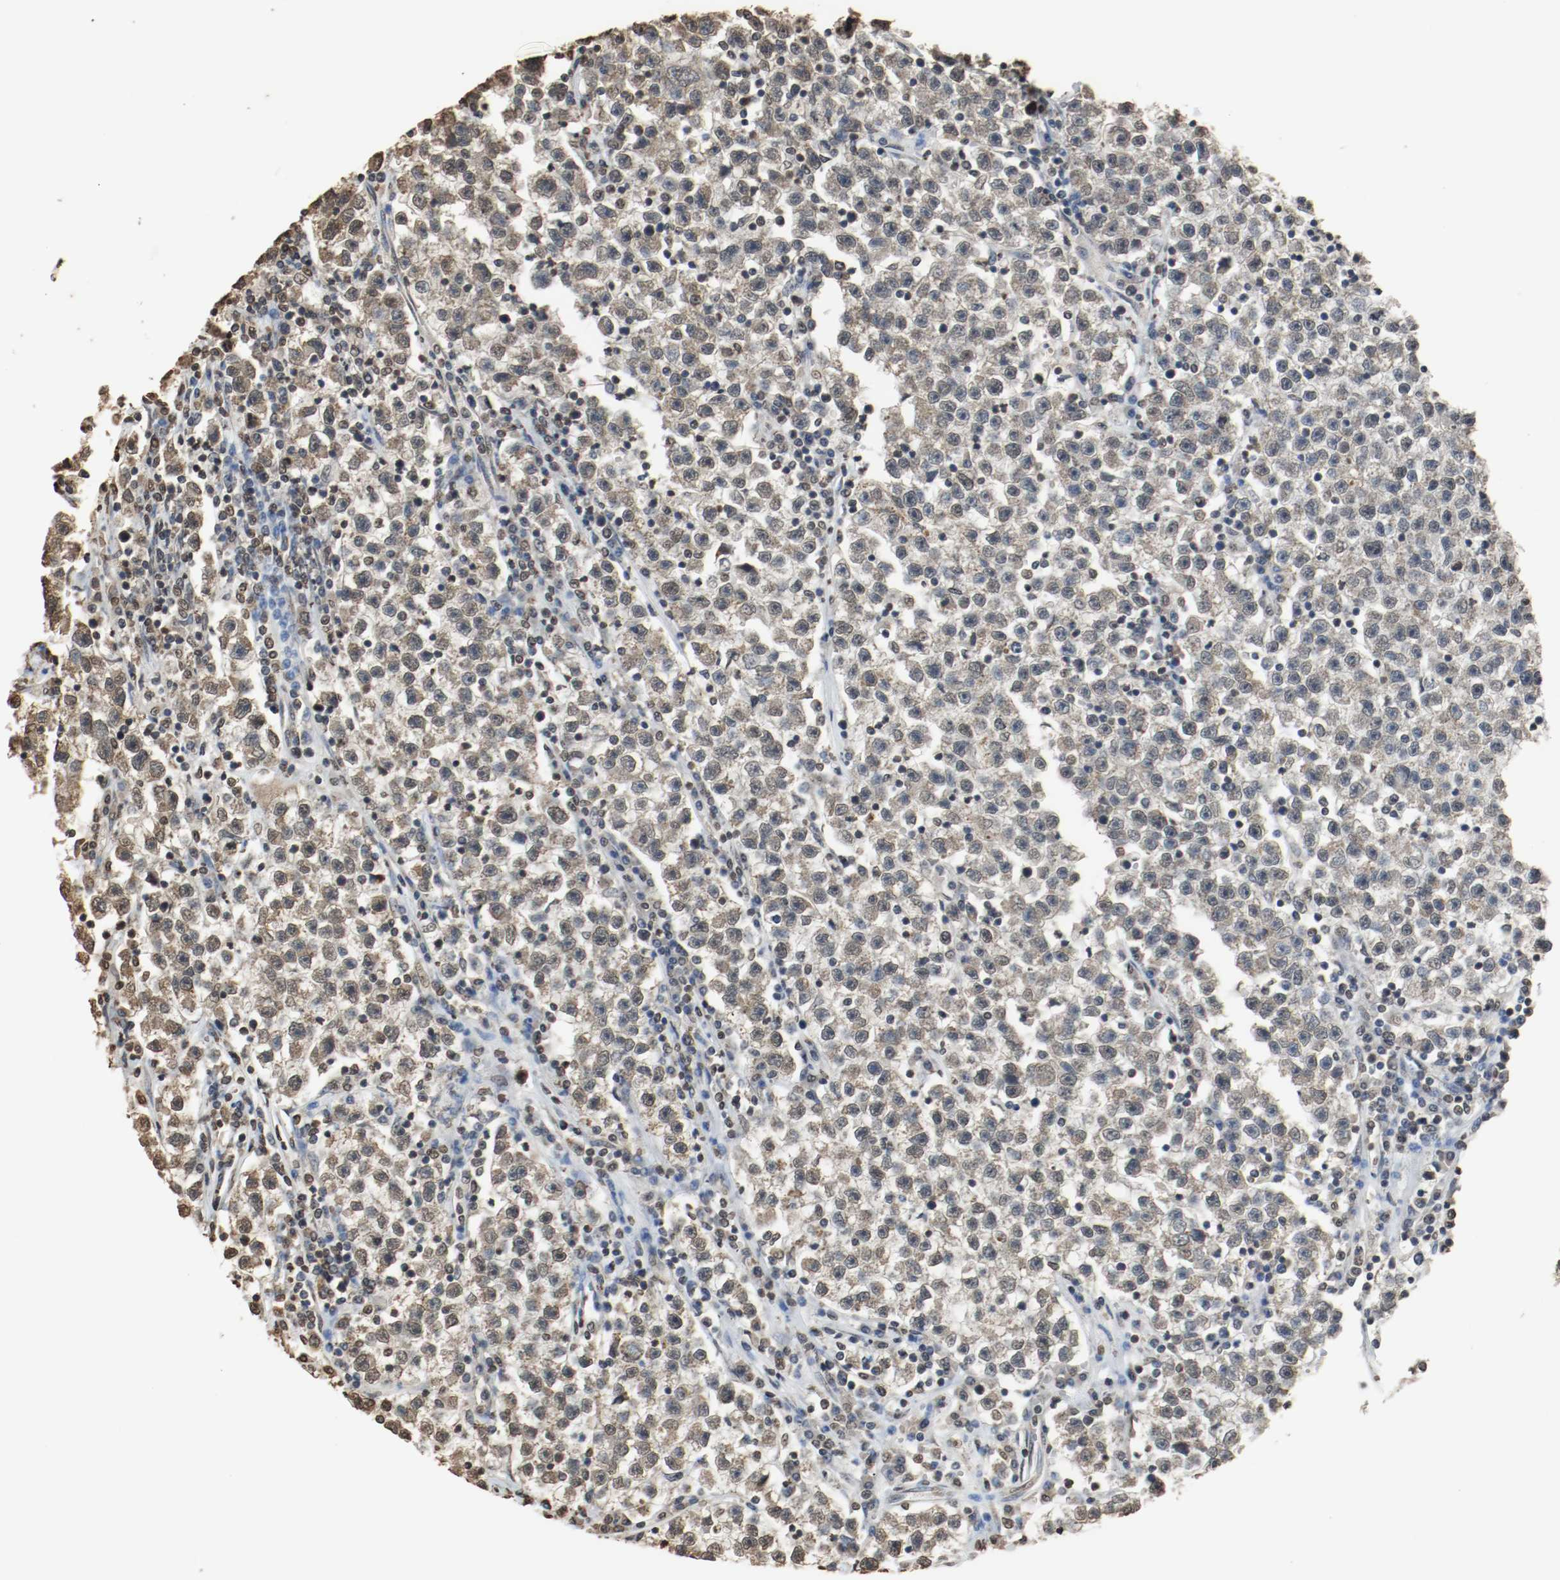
{"staining": {"intensity": "weak", "quantity": "25%-75%", "location": "cytoplasmic/membranous"}, "tissue": "testis cancer", "cell_type": "Tumor cells", "image_type": "cancer", "snomed": [{"axis": "morphology", "description": "Seminoma, NOS"}, {"axis": "topography", "description": "Testis"}], "caption": "Immunohistochemical staining of testis cancer (seminoma) displays low levels of weak cytoplasmic/membranous staining in approximately 25%-75% of tumor cells. (Stains: DAB (3,3'-diaminobenzidine) in brown, nuclei in blue, Microscopy: brightfield microscopy at high magnification).", "gene": "RTN4", "patient": {"sex": "male", "age": 22}}